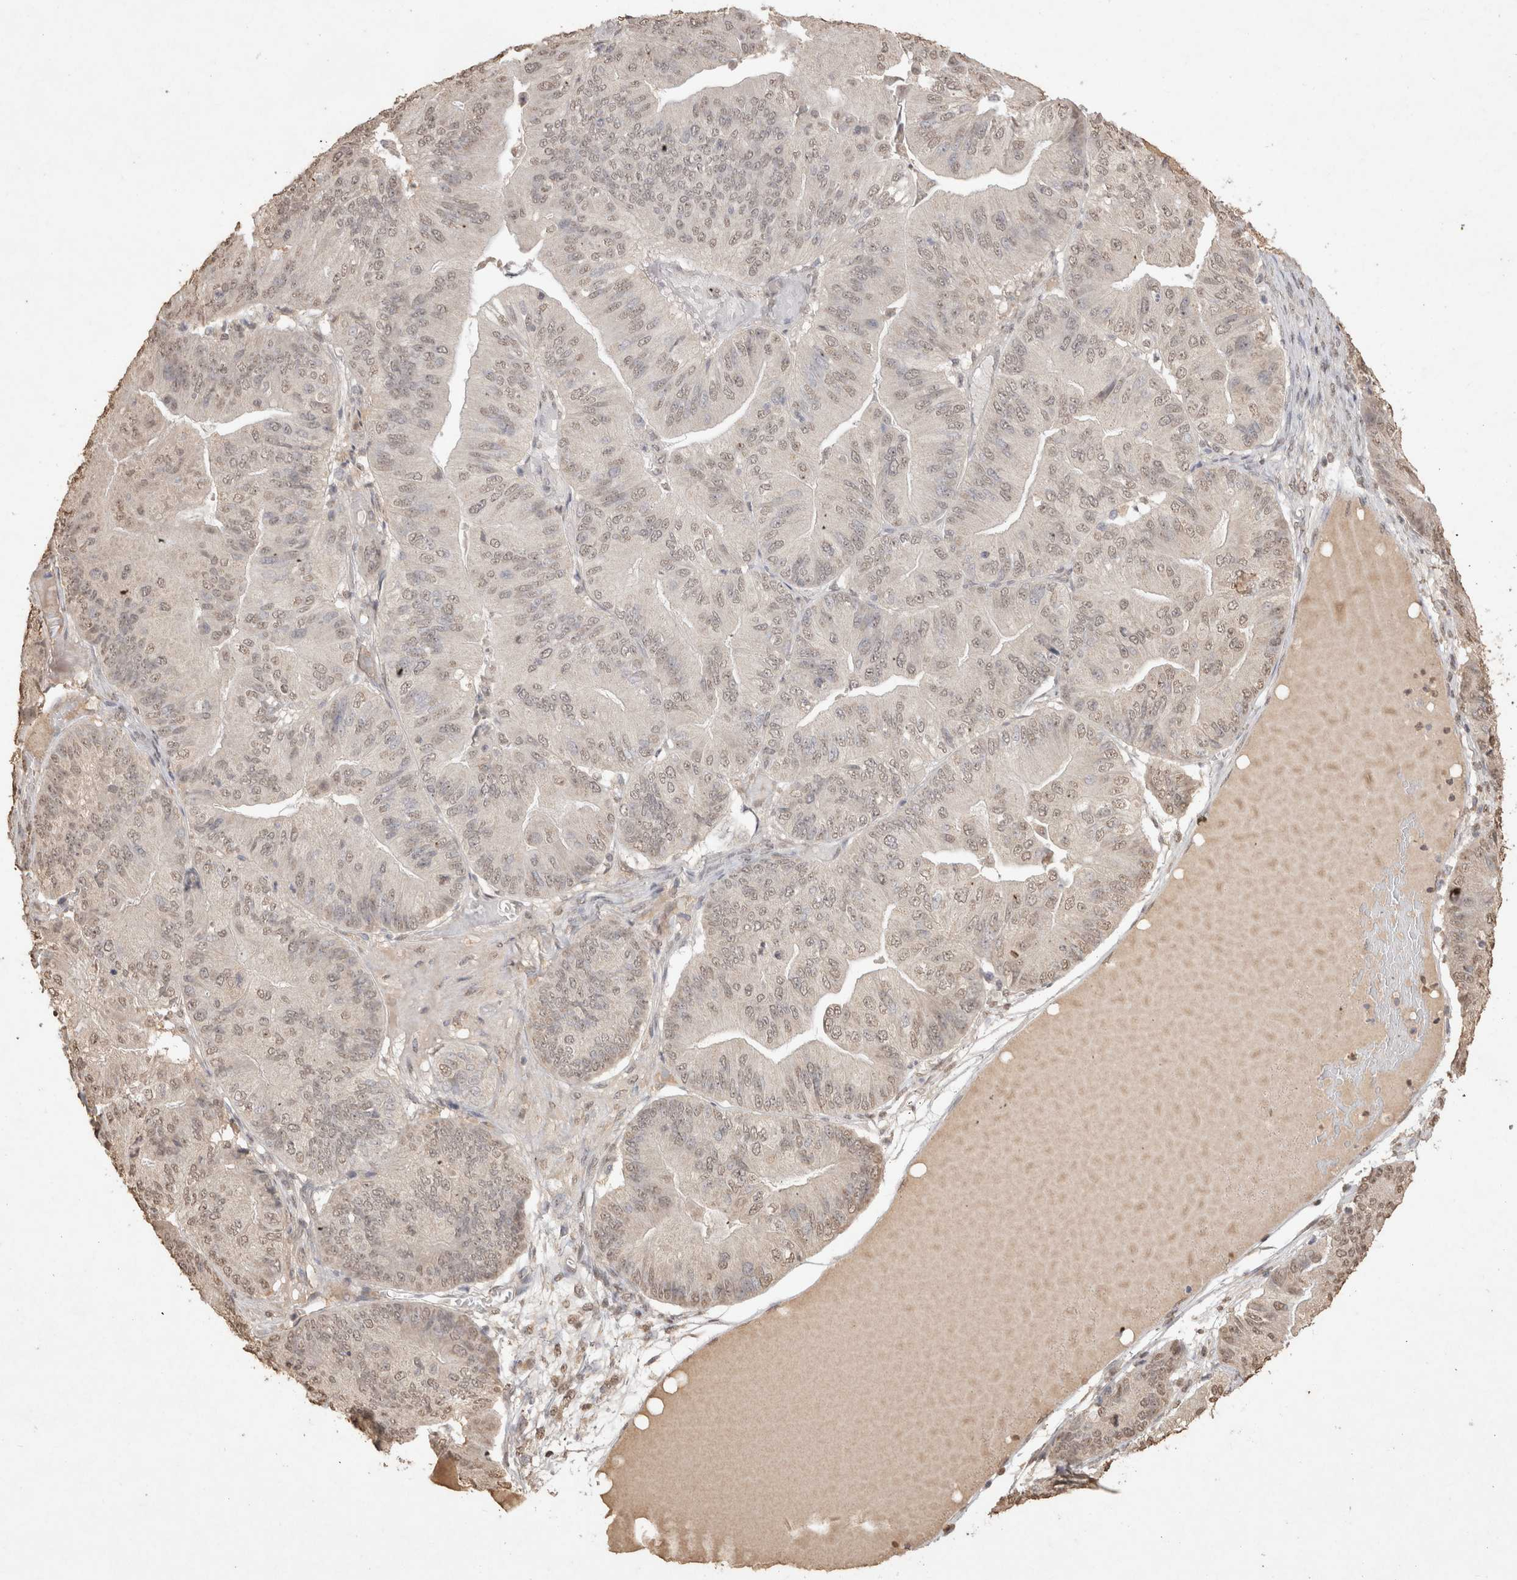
{"staining": {"intensity": "weak", "quantity": "<25%", "location": "nuclear"}, "tissue": "ovarian cancer", "cell_type": "Tumor cells", "image_type": "cancer", "snomed": [{"axis": "morphology", "description": "Cystadenocarcinoma, mucinous, NOS"}, {"axis": "topography", "description": "Ovary"}], "caption": "High power microscopy photomicrograph of an immunohistochemistry image of ovarian mucinous cystadenocarcinoma, revealing no significant expression in tumor cells.", "gene": "MLX", "patient": {"sex": "female", "age": 61}}